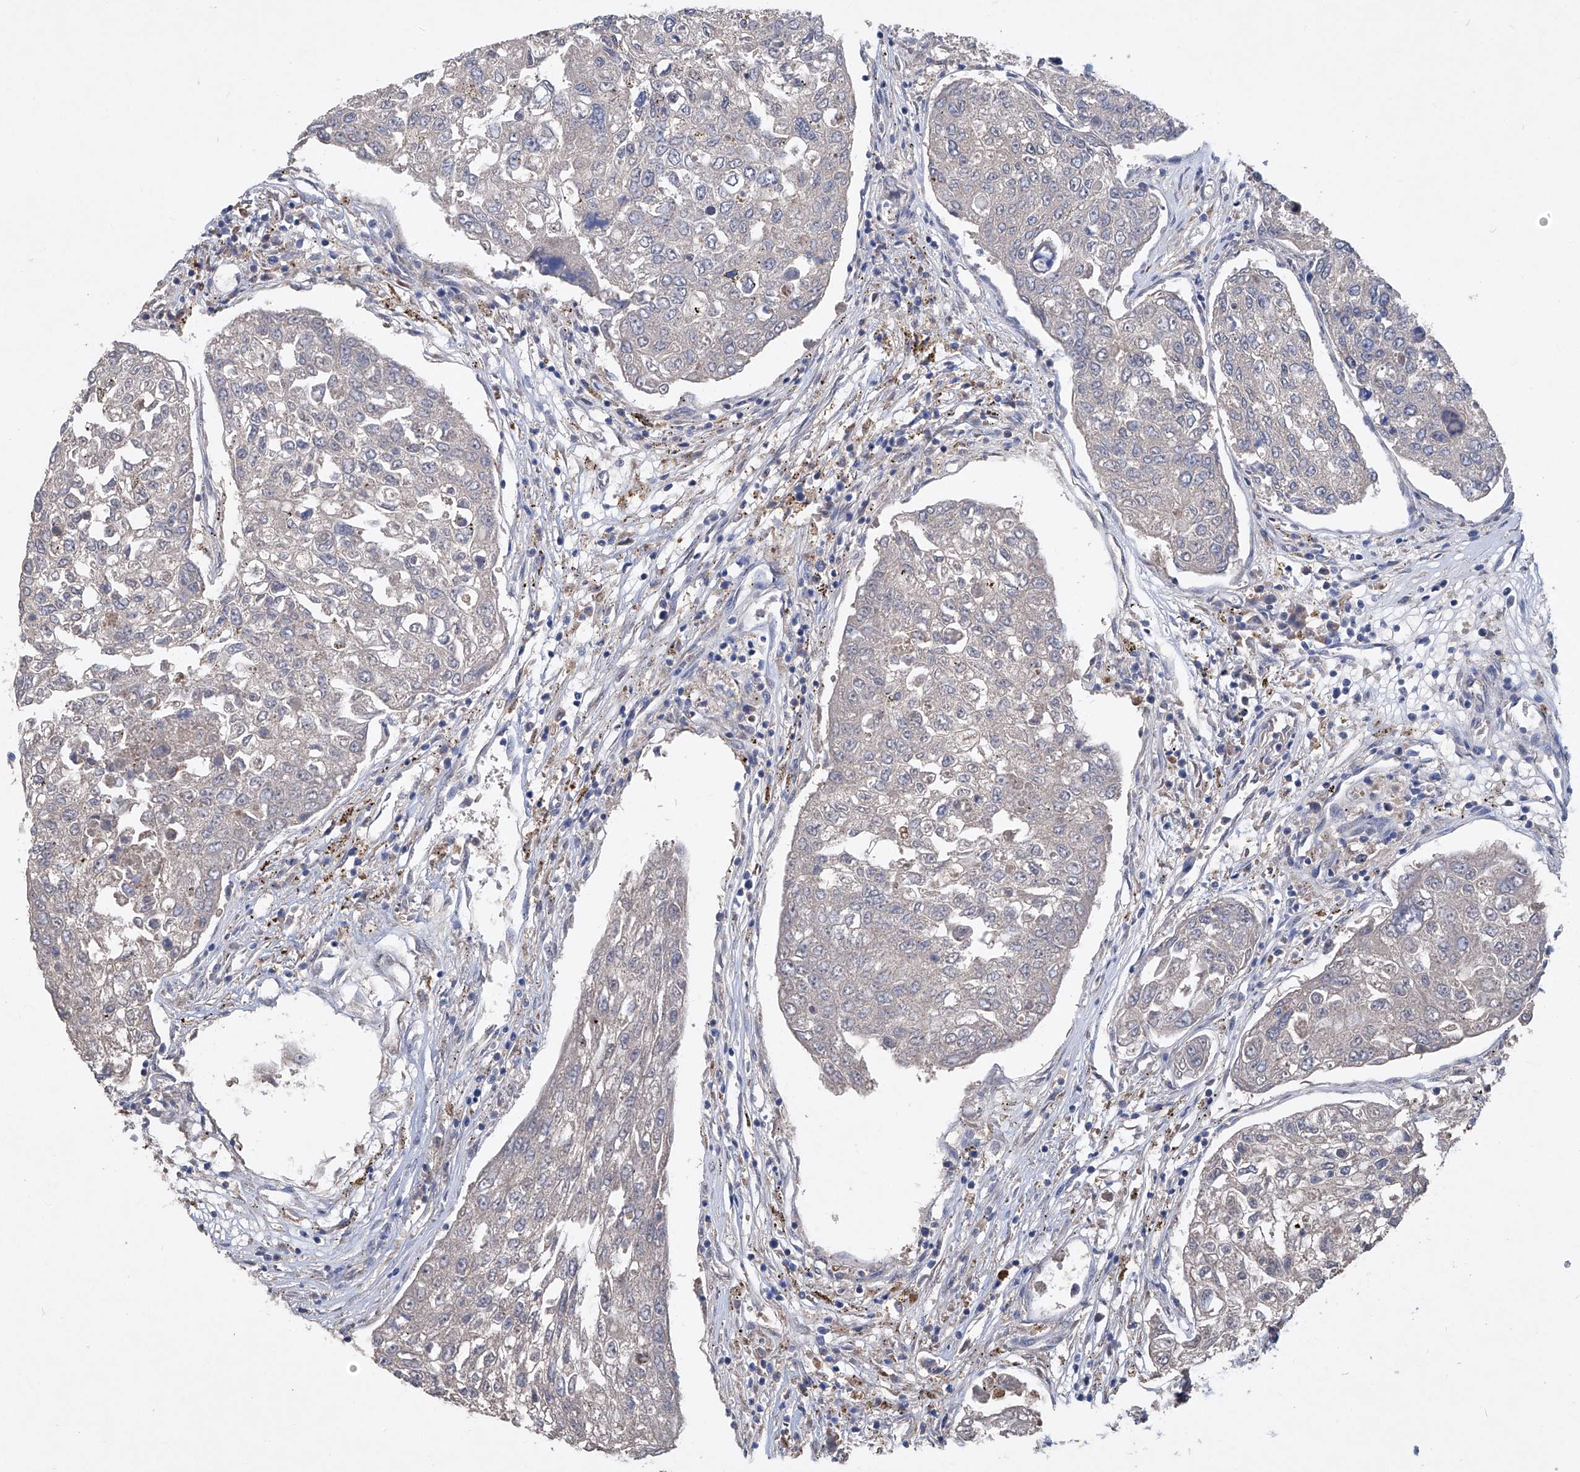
{"staining": {"intensity": "negative", "quantity": "none", "location": "none"}, "tissue": "urothelial cancer", "cell_type": "Tumor cells", "image_type": "cancer", "snomed": [{"axis": "morphology", "description": "Urothelial carcinoma, High grade"}, {"axis": "topography", "description": "Lymph node"}, {"axis": "topography", "description": "Urinary bladder"}], "caption": "Tumor cells show no significant protein expression in high-grade urothelial carcinoma. (Brightfield microscopy of DAB (3,3'-diaminobenzidine) immunohistochemistry (IHC) at high magnification).", "gene": "PCSK5", "patient": {"sex": "male", "age": 51}}